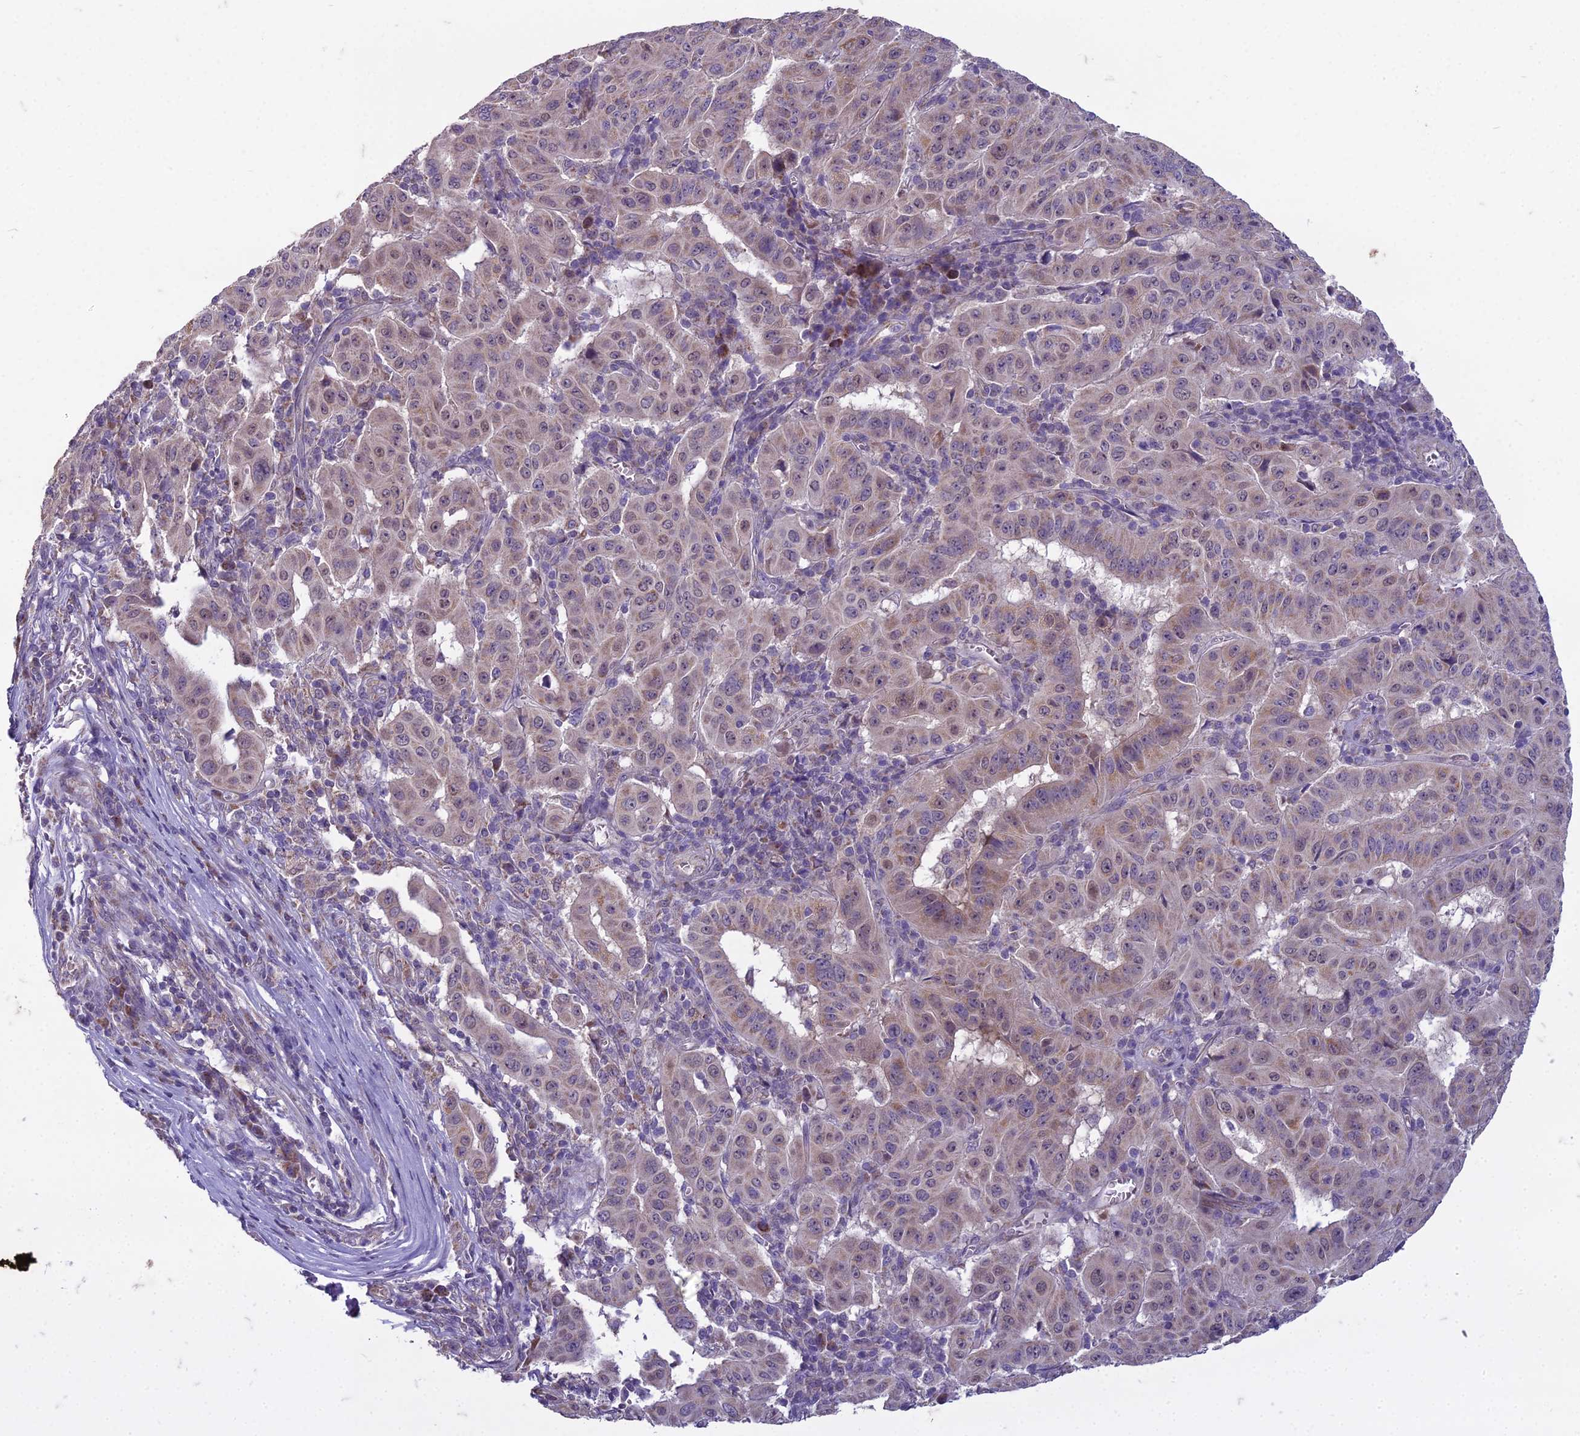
{"staining": {"intensity": "weak", "quantity": ">75%", "location": "cytoplasmic/membranous,nuclear"}, "tissue": "pancreatic cancer", "cell_type": "Tumor cells", "image_type": "cancer", "snomed": [{"axis": "morphology", "description": "Adenocarcinoma, NOS"}, {"axis": "topography", "description": "Pancreas"}], "caption": "Human pancreatic cancer stained with a brown dye demonstrates weak cytoplasmic/membranous and nuclear positive expression in approximately >75% of tumor cells.", "gene": "DUS2", "patient": {"sex": "male", "age": 63}}